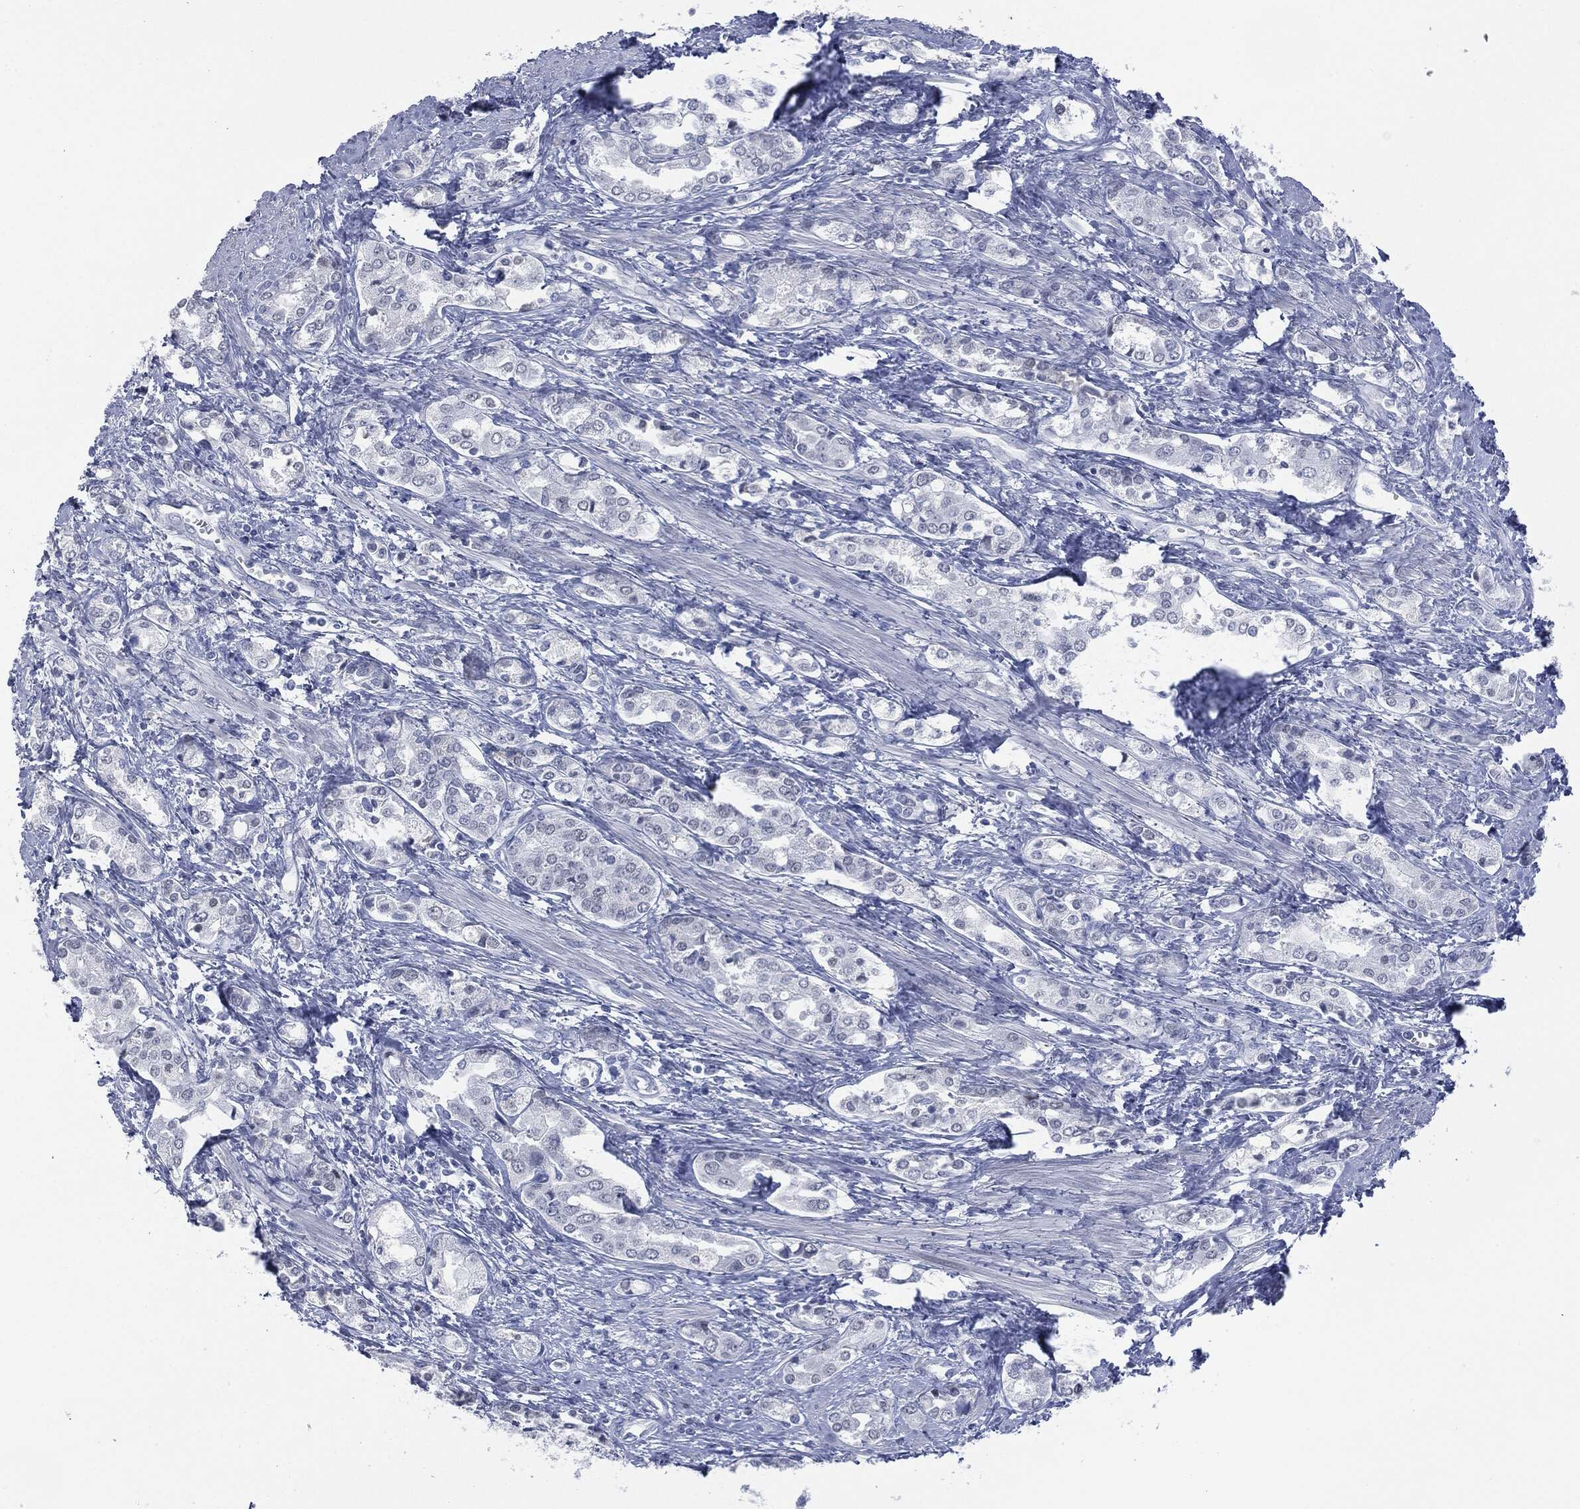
{"staining": {"intensity": "negative", "quantity": "none", "location": "none"}, "tissue": "prostate cancer", "cell_type": "Tumor cells", "image_type": "cancer", "snomed": [{"axis": "morphology", "description": "Adenocarcinoma, NOS"}, {"axis": "topography", "description": "Prostate and seminal vesicle, NOS"}, {"axis": "topography", "description": "Prostate"}], "caption": "There is no significant expression in tumor cells of adenocarcinoma (prostate).", "gene": "MUC16", "patient": {"sex": "male", "age": 62}}